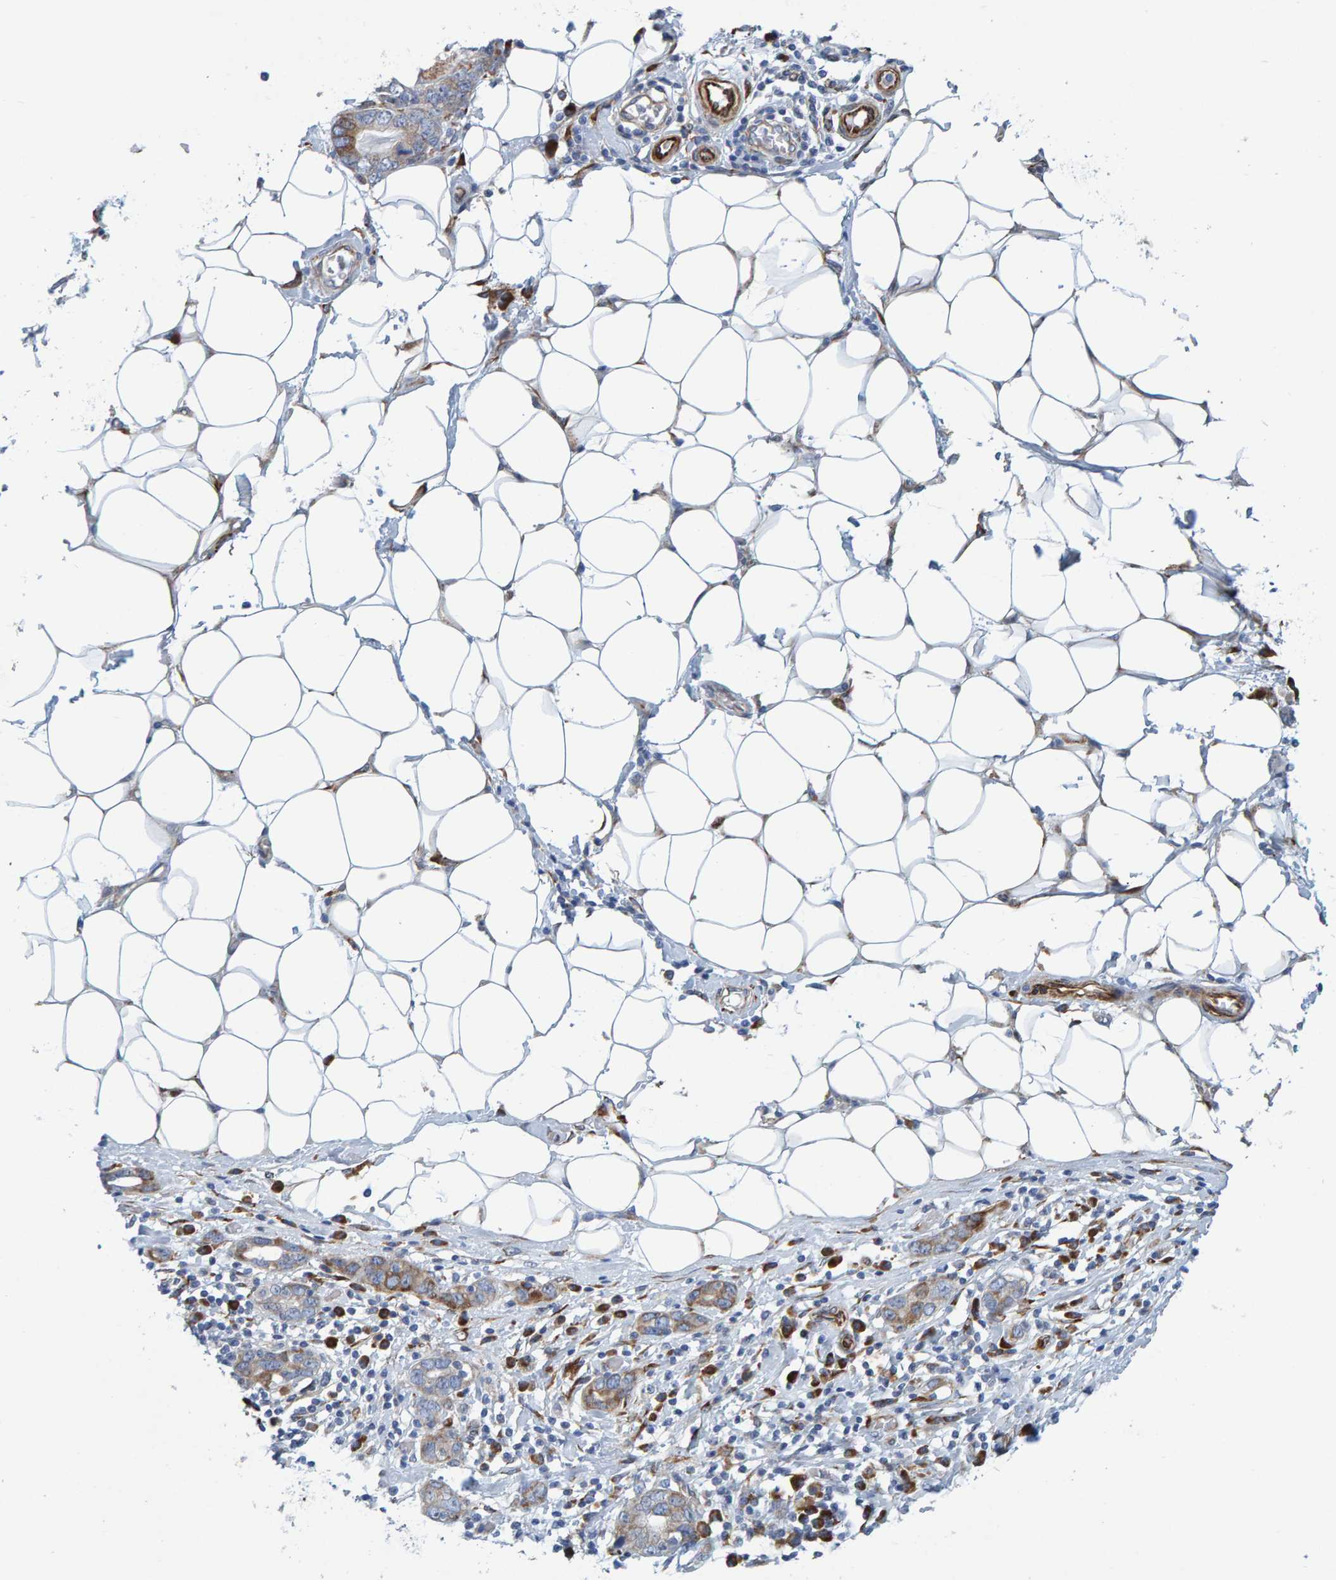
{"staining": {"intensity": "weak", "quantity": ">75%", "location": "cytoplasmic/membranous"}, "tissue": "stomach cancer", "cell_type": "Tumor cells", "image_type": "cancer", "snomed": [{"axis": "morphology", "description": "Adenocarcinoma, NOS"}, {"axis": "topography", "description": "Stomach, lower"}], "caption": "Protein staining shows weak cytoplasmic/membranous positivity in approximately >75% of tumor cells in stomach cancer.", "gene": "MMP16", "patient": {"sex": "female", "age": 93}}